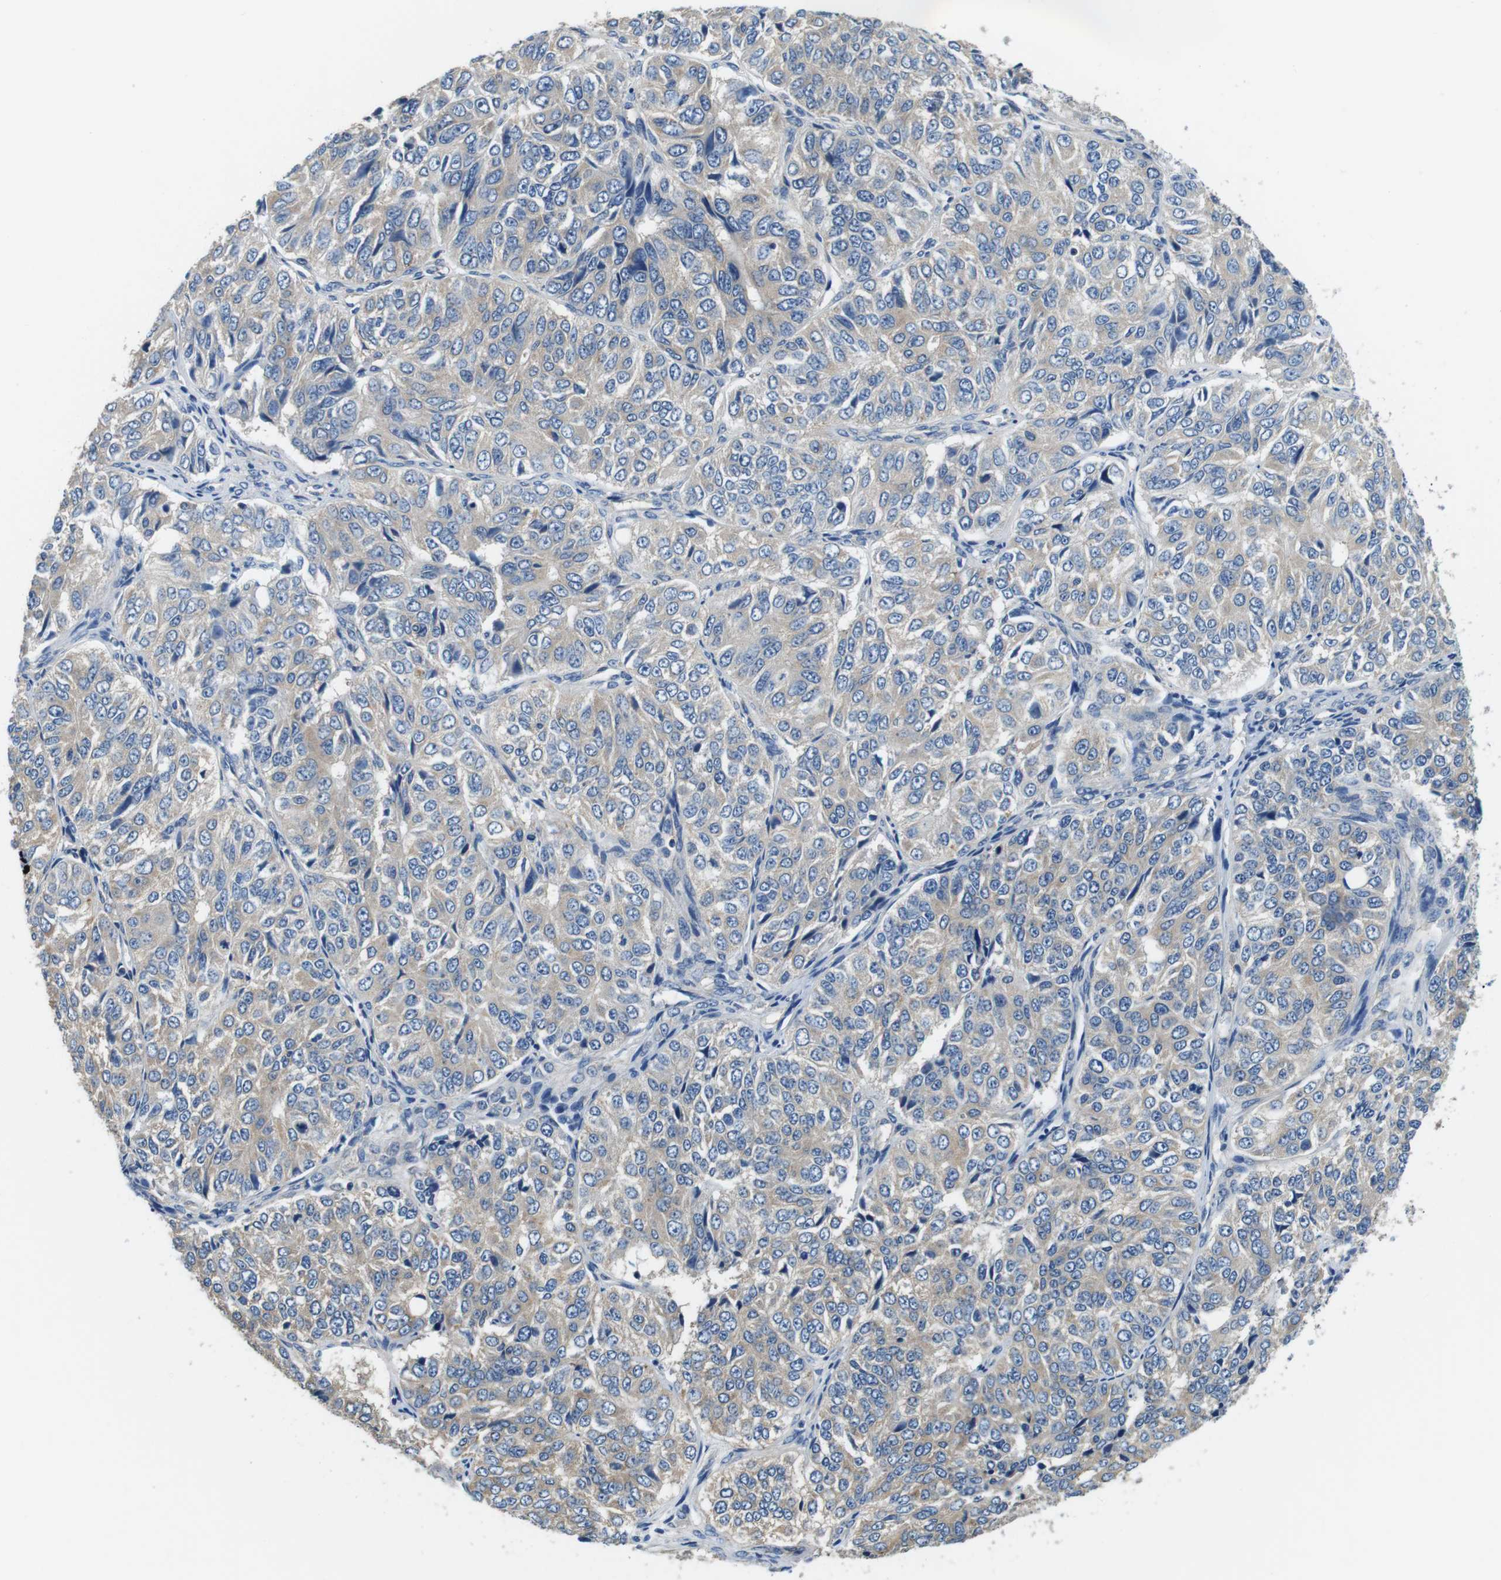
{"staining": {"intensity": "weak", "quantity": ">75%", "location": "cytoplasmic/membranous"}, "tissue": "ovarian cancer", "cell_type": "Tumor cells", "image_type": "cancer", "snomed": [{"axis": "morphology", "description": "Carcinoma, endometroid"}, {"axis": "topography", "description": "Ovary"}], "caption": "A brown stain shows weak cytoplasmic/membranous positivity of a protein in human ovarian endometroid carcinoma tumor cells. Nuclei are stained in blue.", "gene": "DENND4C", "patient": {"sex": "female", "age": 51}}